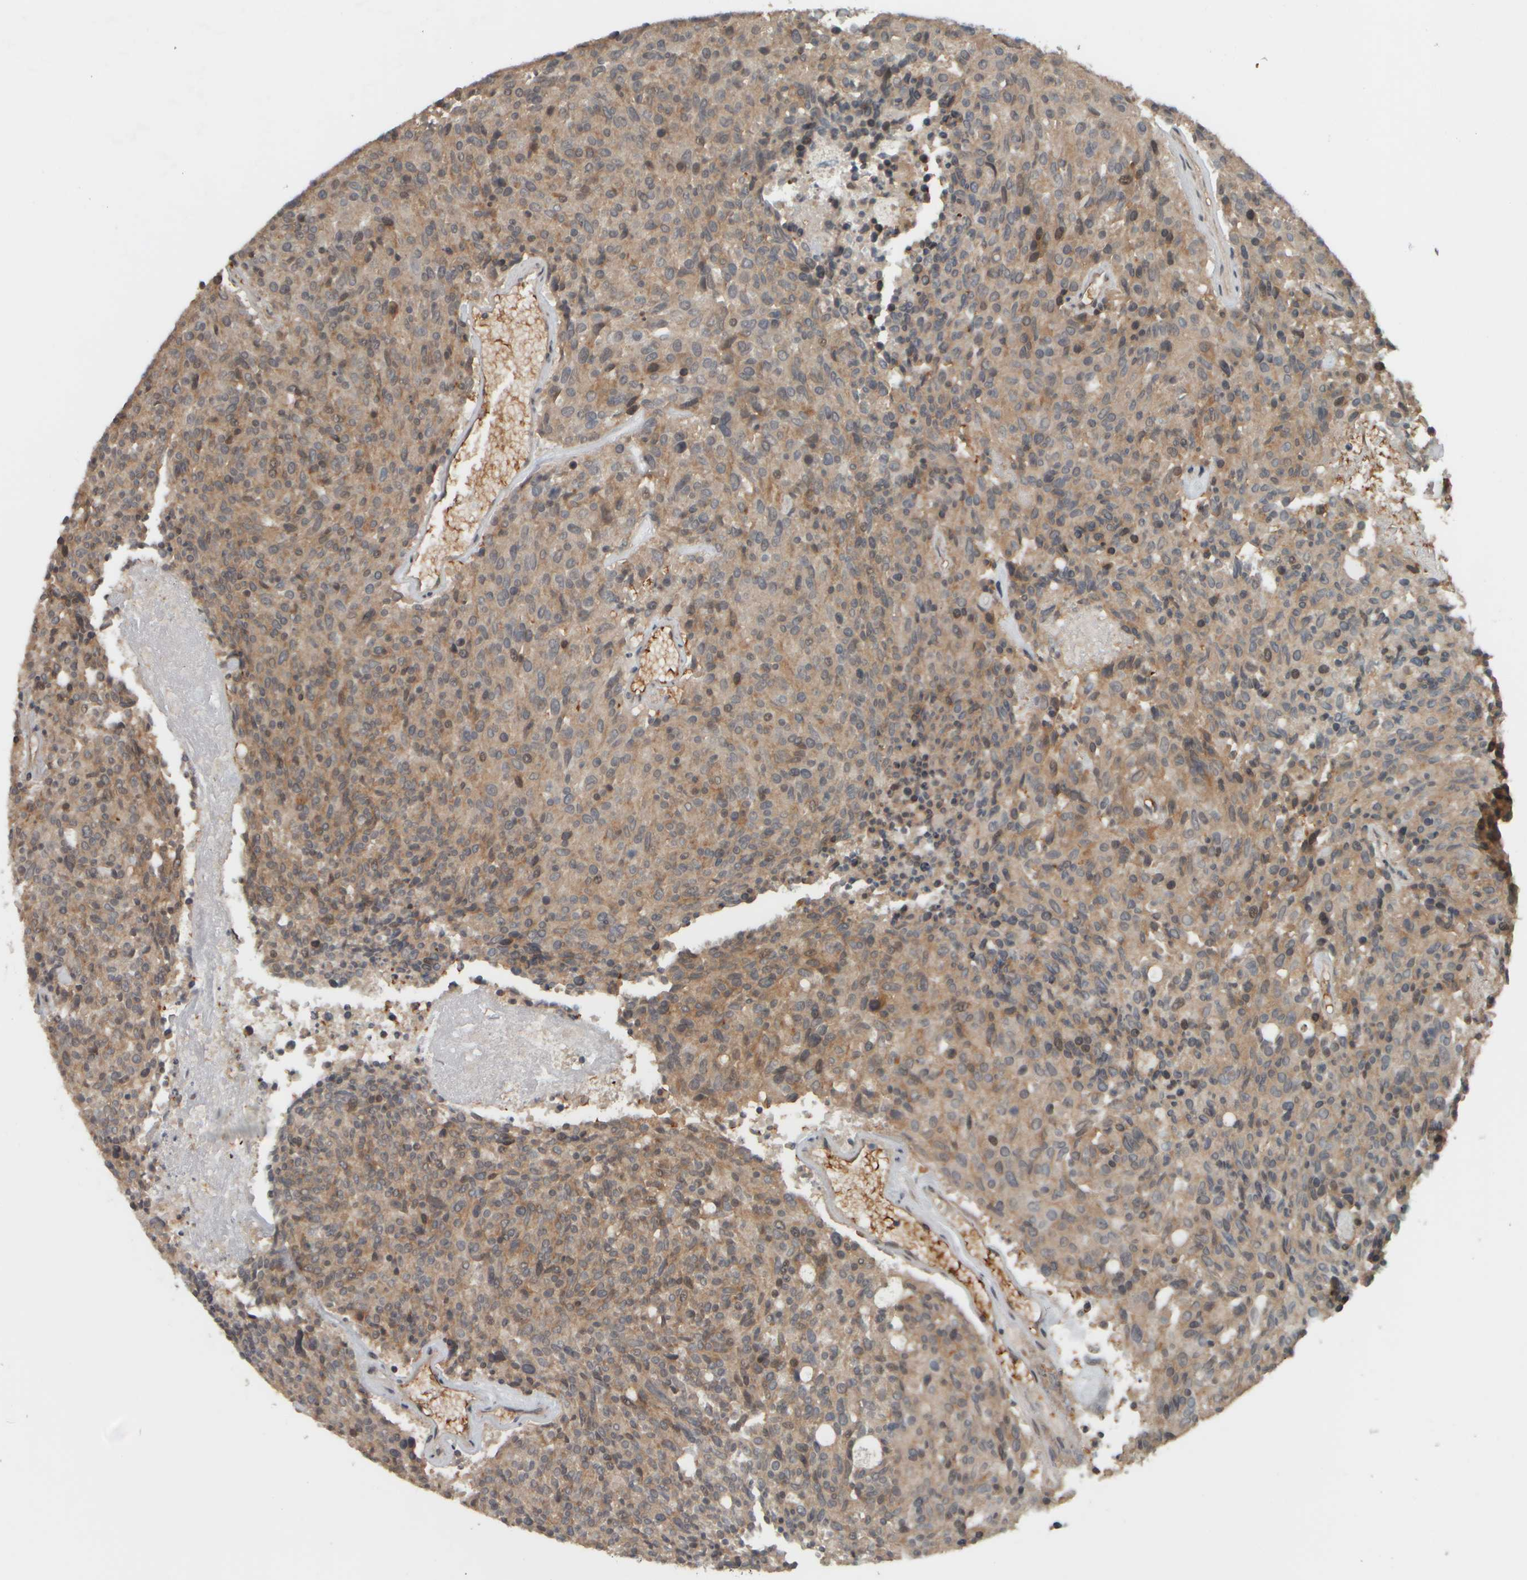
{"staining": {"intensity": "moderate", "quantity": "25%-75%", "location": "cytoplasmic/membranous"}, "tissue": "carcinoid", "cell_type": "Tumor cells", "image_type": "cancer", "snomed": [{"axis": "morphology", "description": "Carcinoid, malignant, NOS"}, {"axis": "topography", "description": "Pancreas"}], "caption": "IHC of carcinoid exhibits medium levels of moderate cytoplasmic/membranous positivity in about 25%-75% of tumor cells.", "gene": "NAPG", "patient": {"sex": "female", "age": 54}}